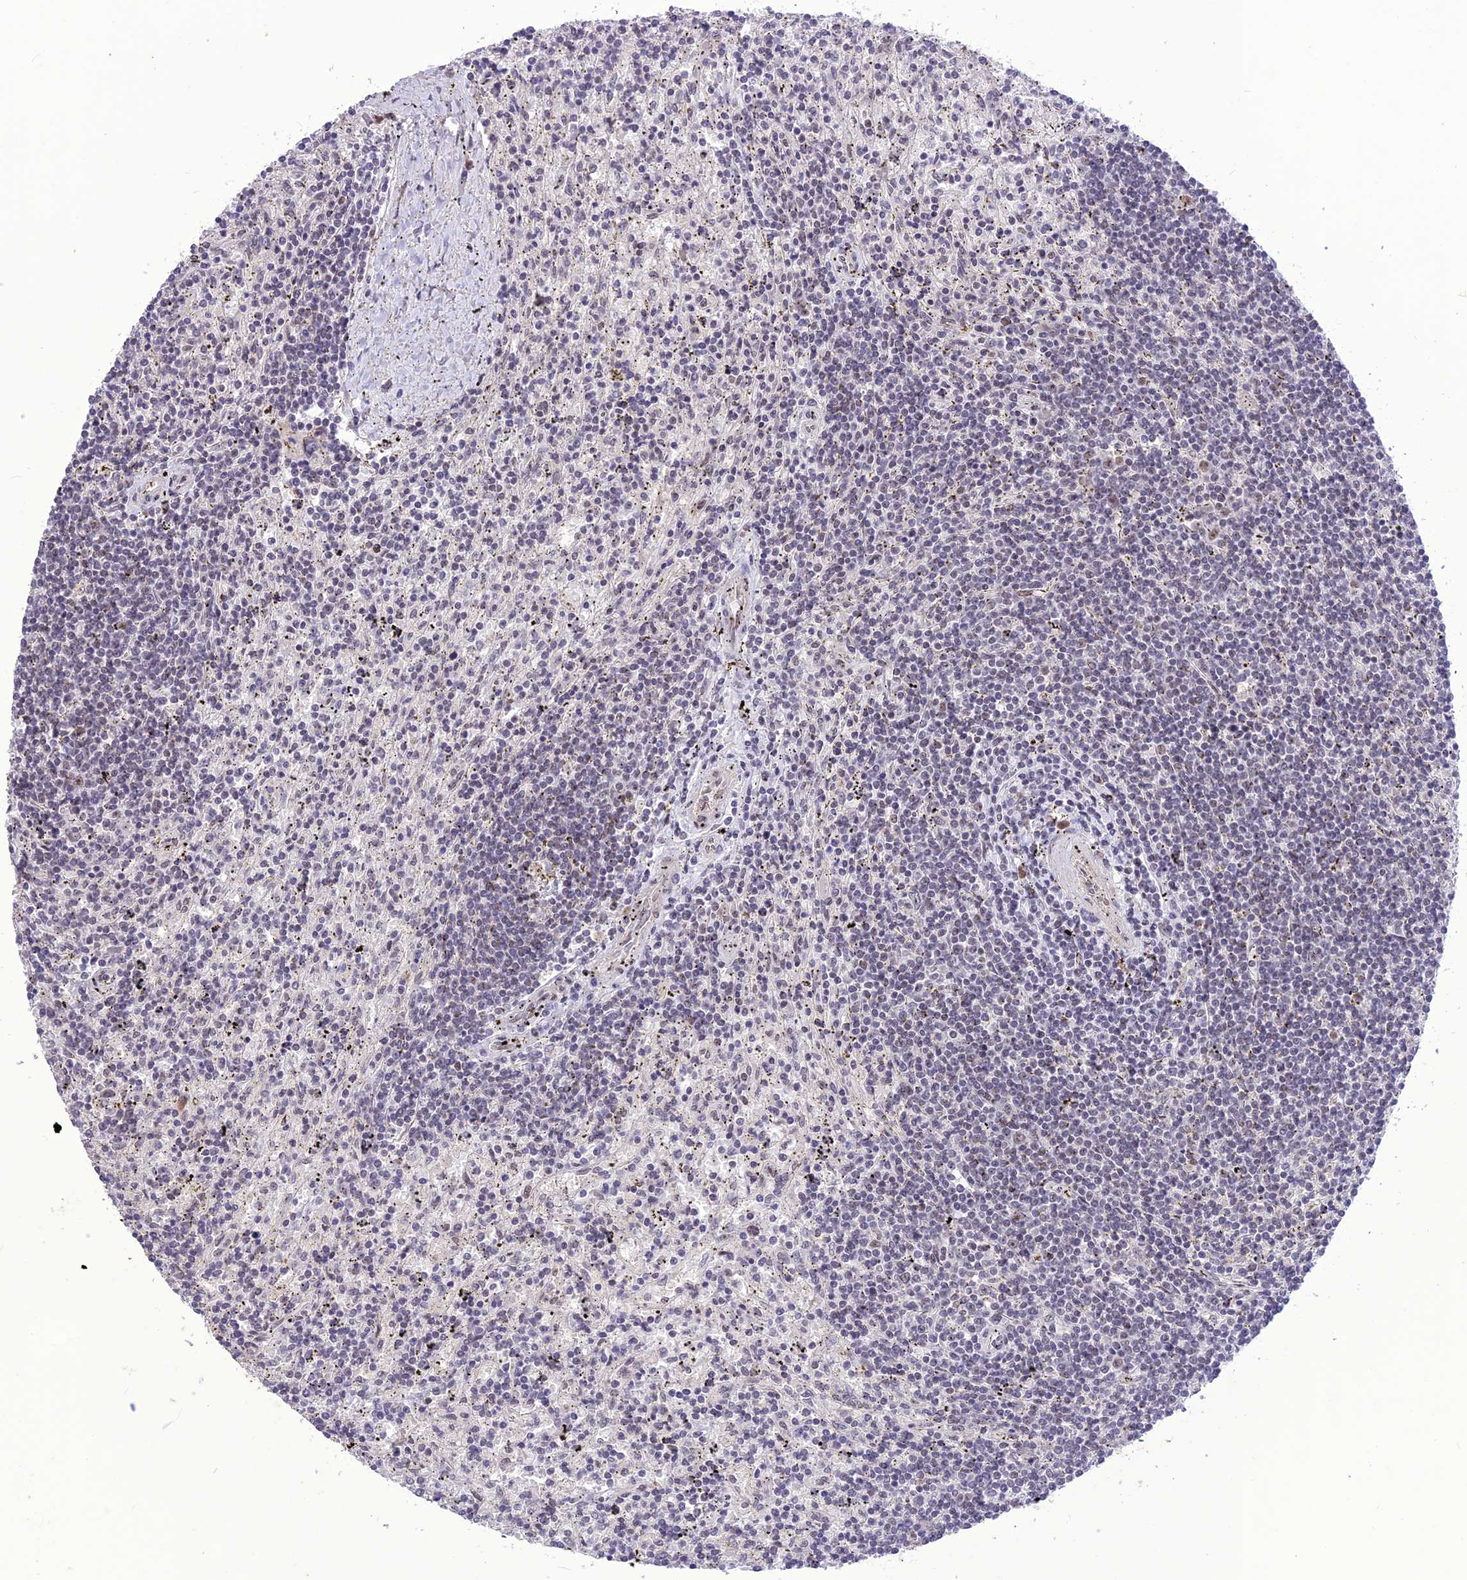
{"staining": {"intensity": "negative", "quantity": "none", "location": "none"}, "tissue": "lymphoma", "cell_type": "Tumor cells", "image_type": "cancer", "snomed": [{"axis": "morphology", "description": "Malignant lymphoma, non-Hodgkin's type, Low grade"}, {"axis": "topography", "description": "Spleen"}], "caption": "Lymphoma stained for a protein using IHC shows no expression tumor cells.", "gene": "DIS3", "patient": {"sex": "male", "age": 76}}